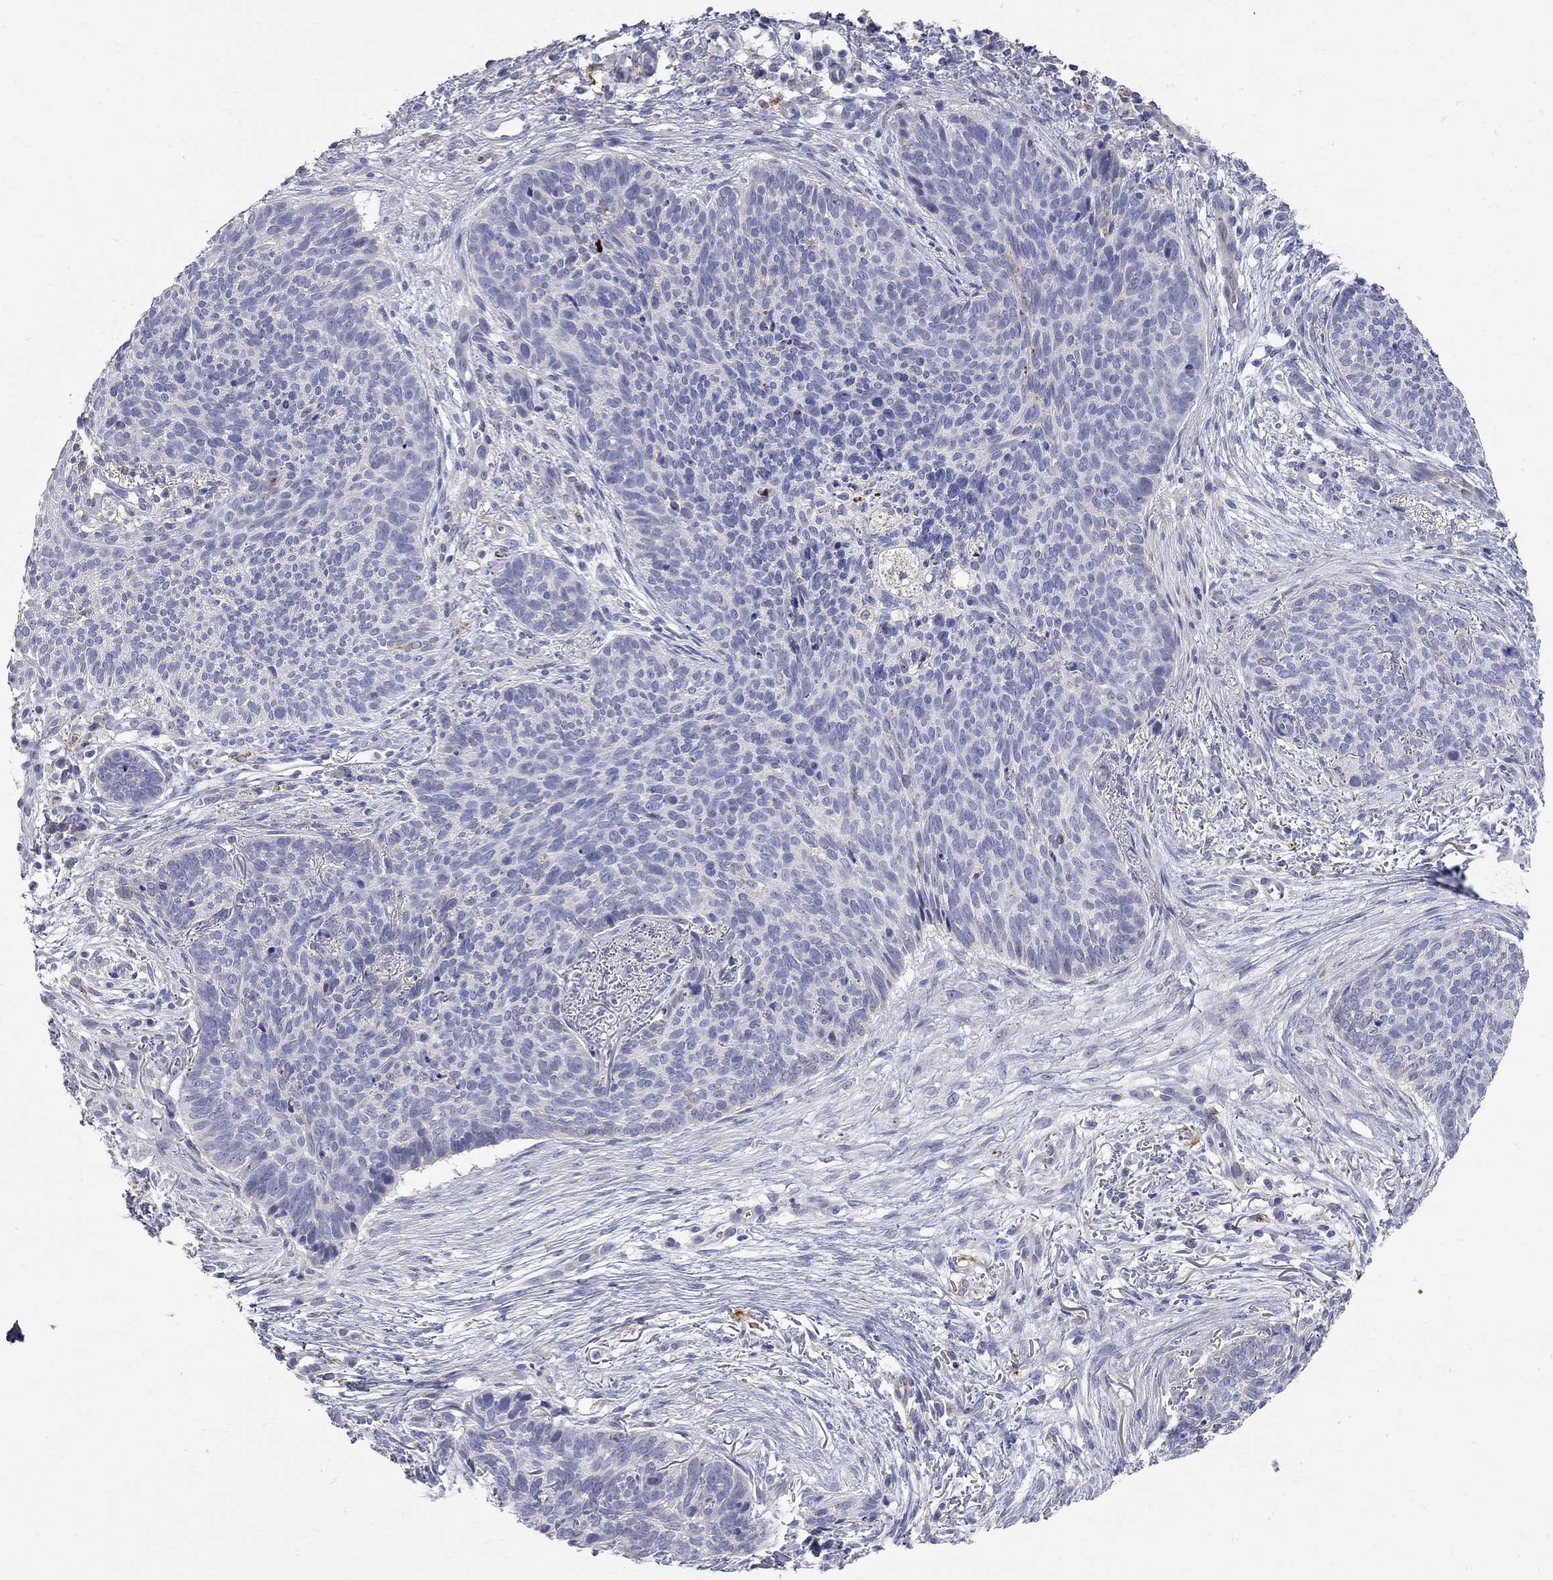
{"staining": {"intensity": "negative", "quantity": "none", "location": "none"}, "tissue": "skin cancer", "cell_type": "Tumor cells", "image_type": "cancer", "snomed": [{"axis": "morphology", "description": "Basal cell carcinoma"}, {"axis": "topography", "description": "Skin"}], "caption": "Protein analysis of skin cancer (basal cell carcinoma) demonstrates no significant positivity in tumor cells. Nuclei are stained in blue.", "gene": "ACSL1", "patient": {"sex": "male", "age": 64}}